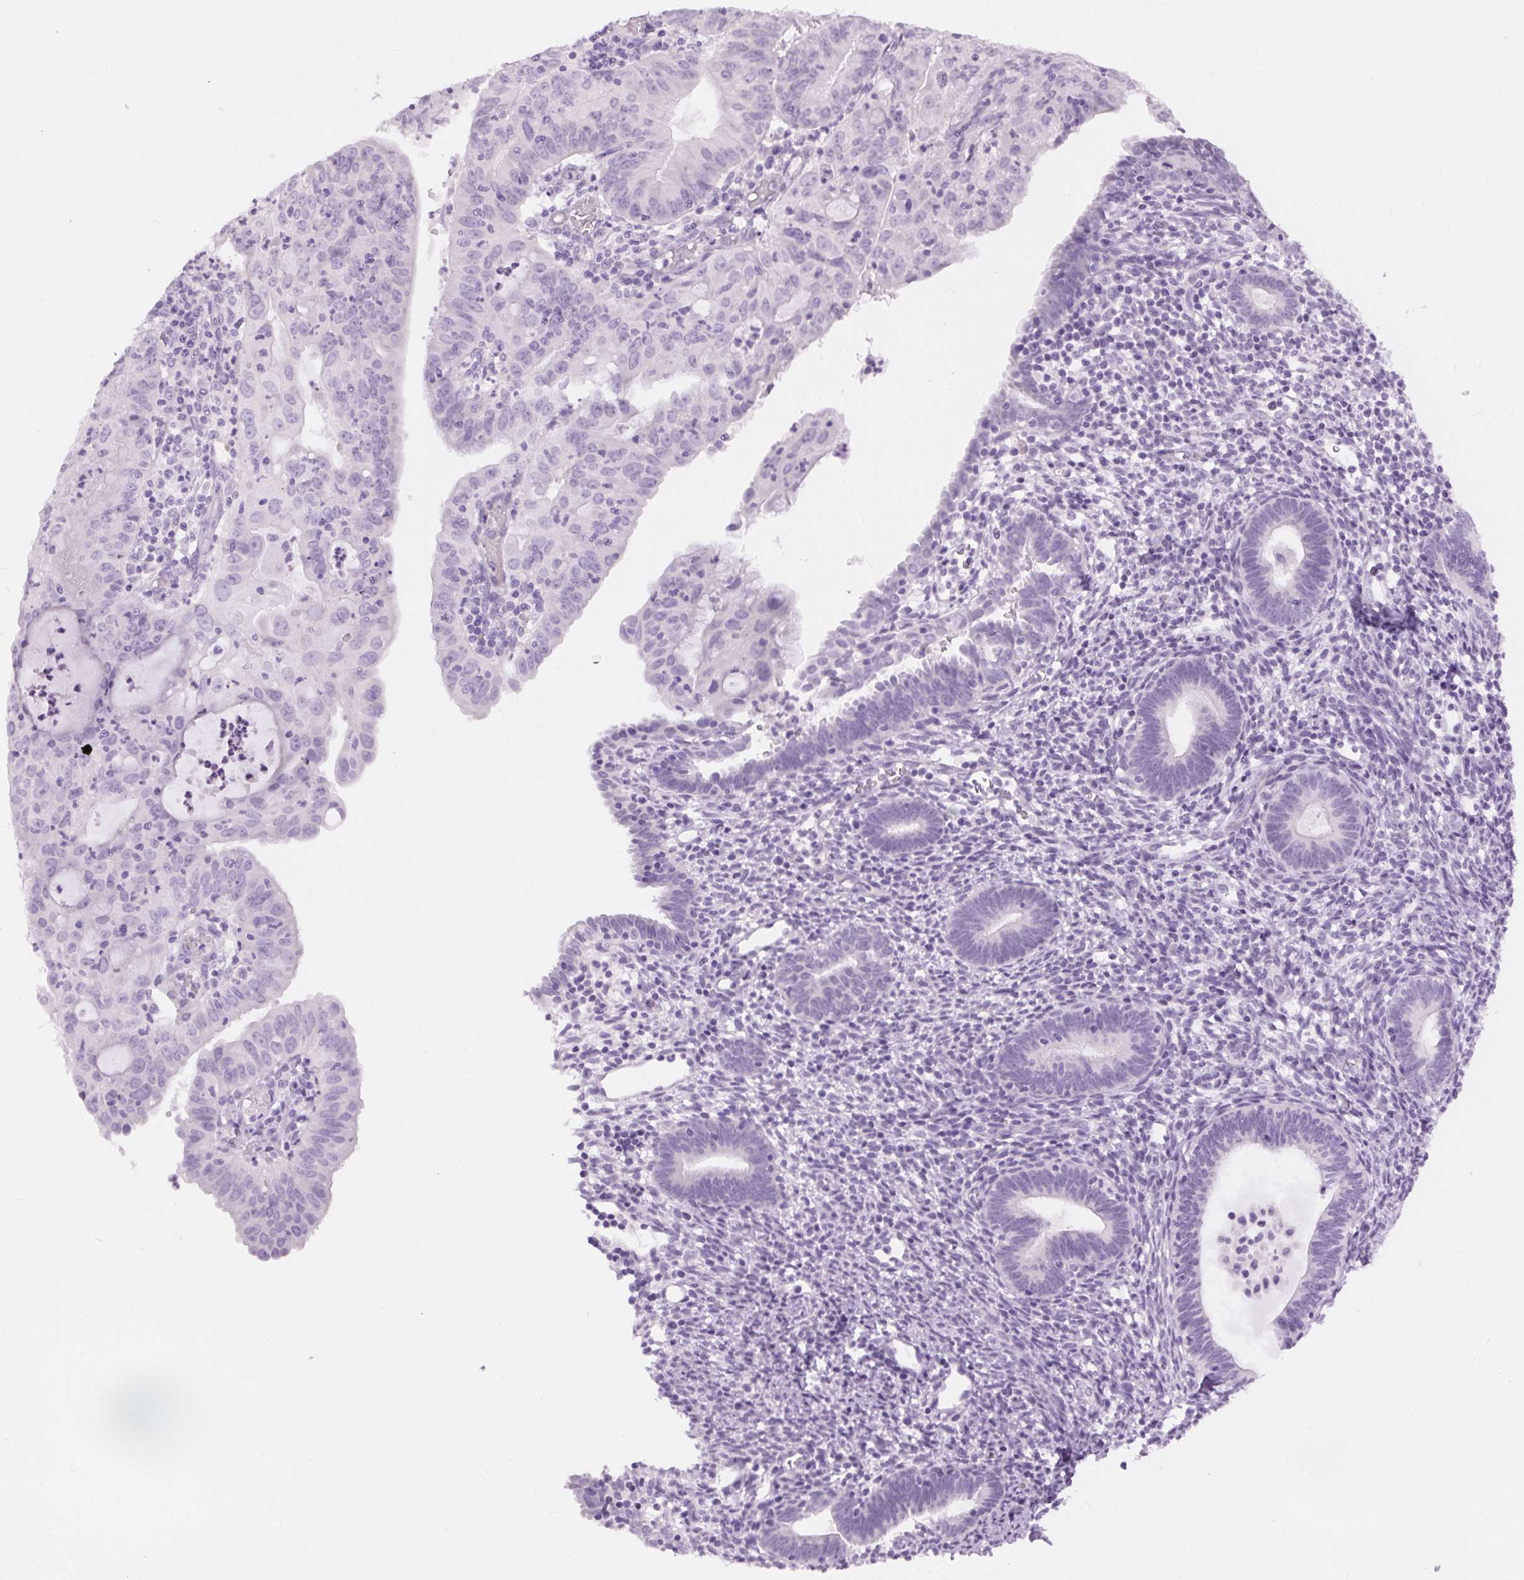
{"staining": {"intensity": "negative", "quantity": "none", "location": "none"}, "tissue": "endometrial cancer", "cell_type": "Tumor cells", "image_type": "cancer", "snomed": [{"axis": "morphology", "description": "Adenocarcinoma, NOS"}, {"axis": "topography", "description": "Endometrium"}], "caption": "Immunohistochemistry (IHC) of adenocarcinoma (endometrial) demonstrates no staining in tumor cells. (DAB (3,3'-diaminobenzidine) IHC with hematoxylin counter stain).", "gene": "BEND2", "patient": {"sex": "female", "age": 60}}